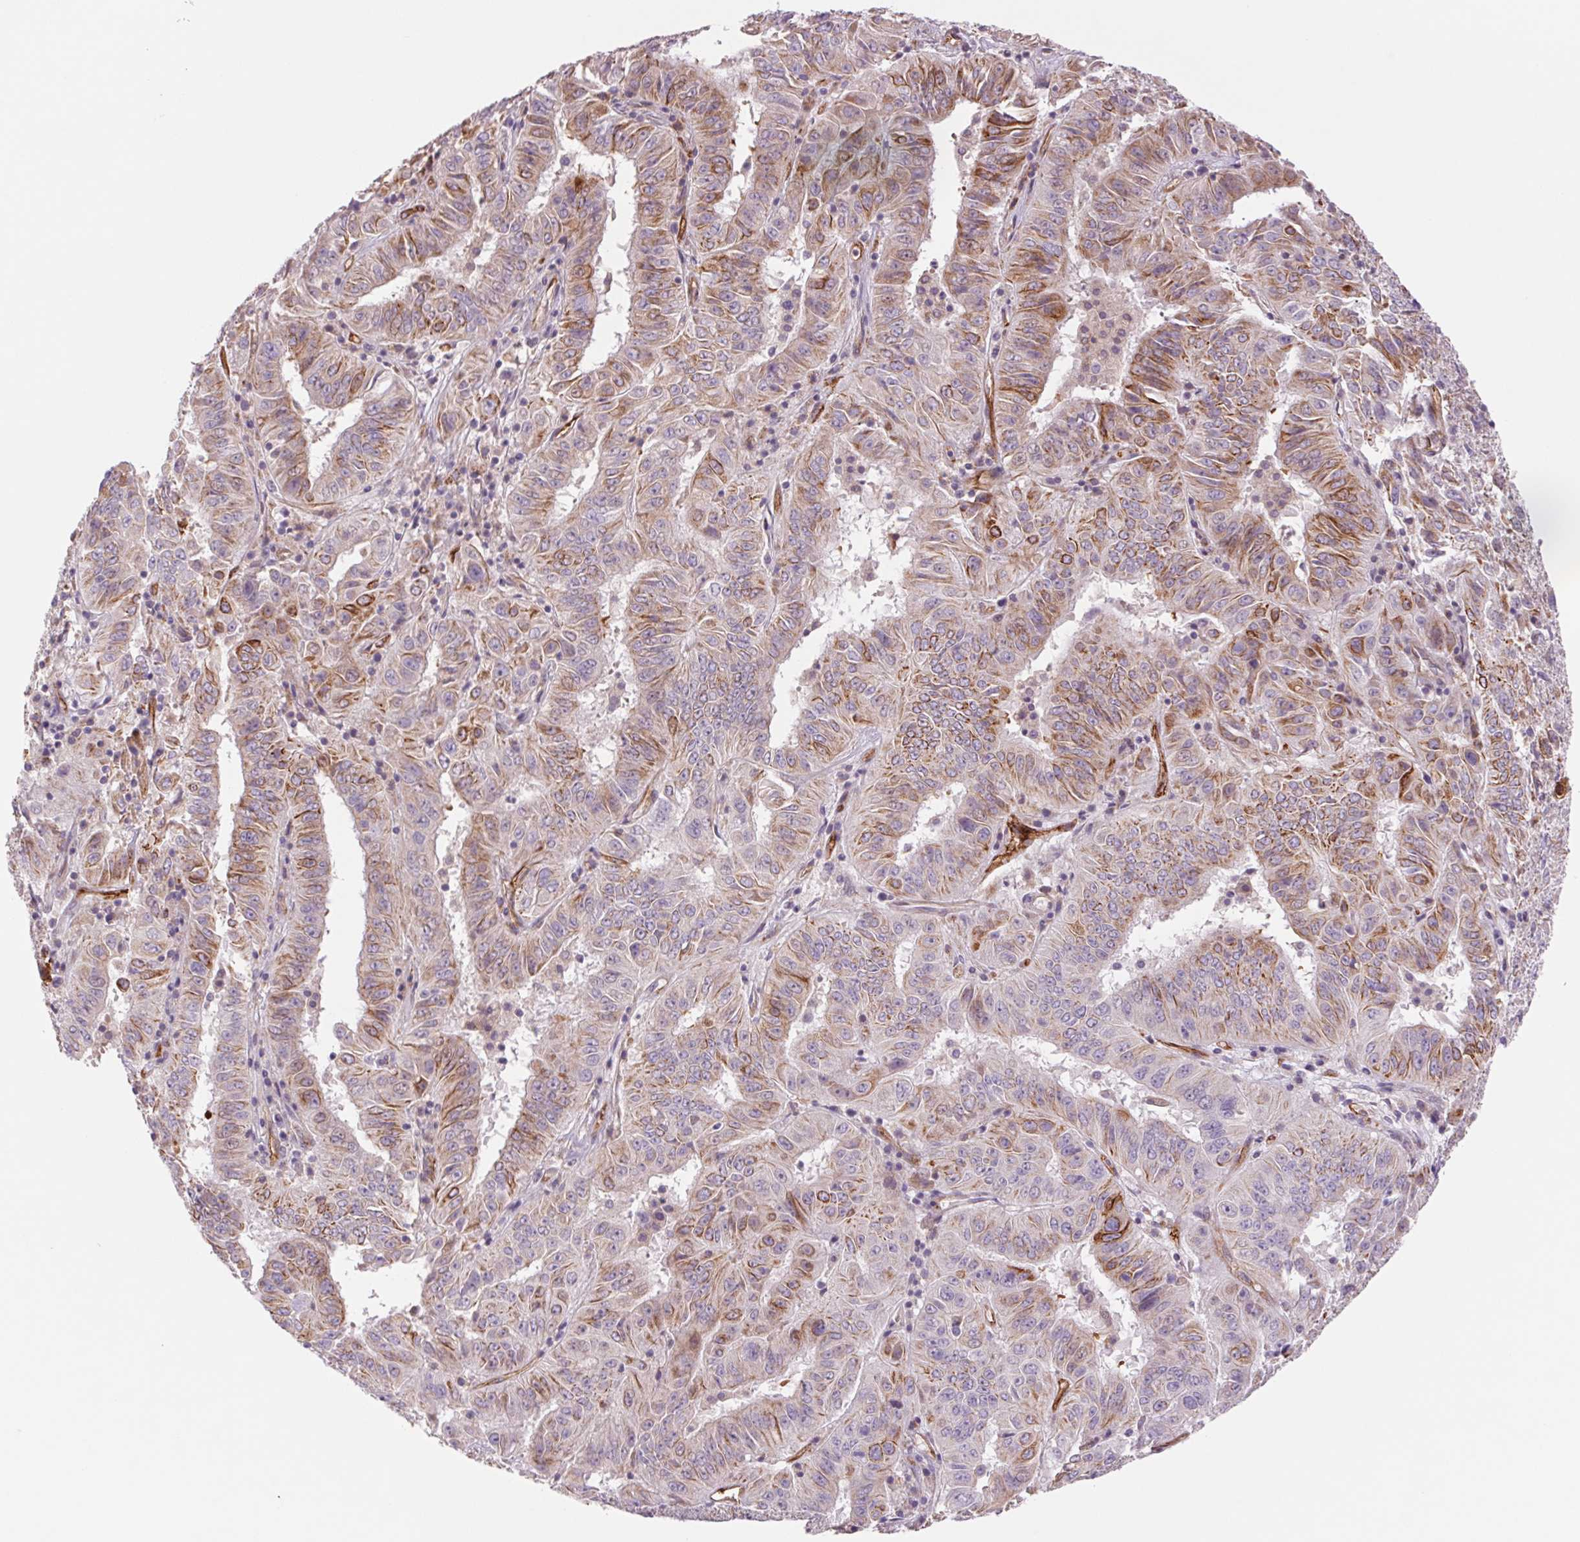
{"staining": {"intensity": "moderate", "quantity": "25%-75%", "location": "cytoplasmic/membranous"}, "tissue": "pancreatic cancer", "cell_type": "Tumor cells", "image_type": "cancer", "snomed": [{"axis": "morphology", "description": "Adenocarcinoma, NOS"}, {"axis": "topography", "description": "Pancreas"}], "caption": "This is an image of immunohistochemistry (IHC) staining of pancreatic cancer (adenocarcinoma), which shows moderate positivity in the cytoplasmic/membranous of tumor cells.", "gene": "MS4A13", "patient": {"sex": "male", "age": 63}}